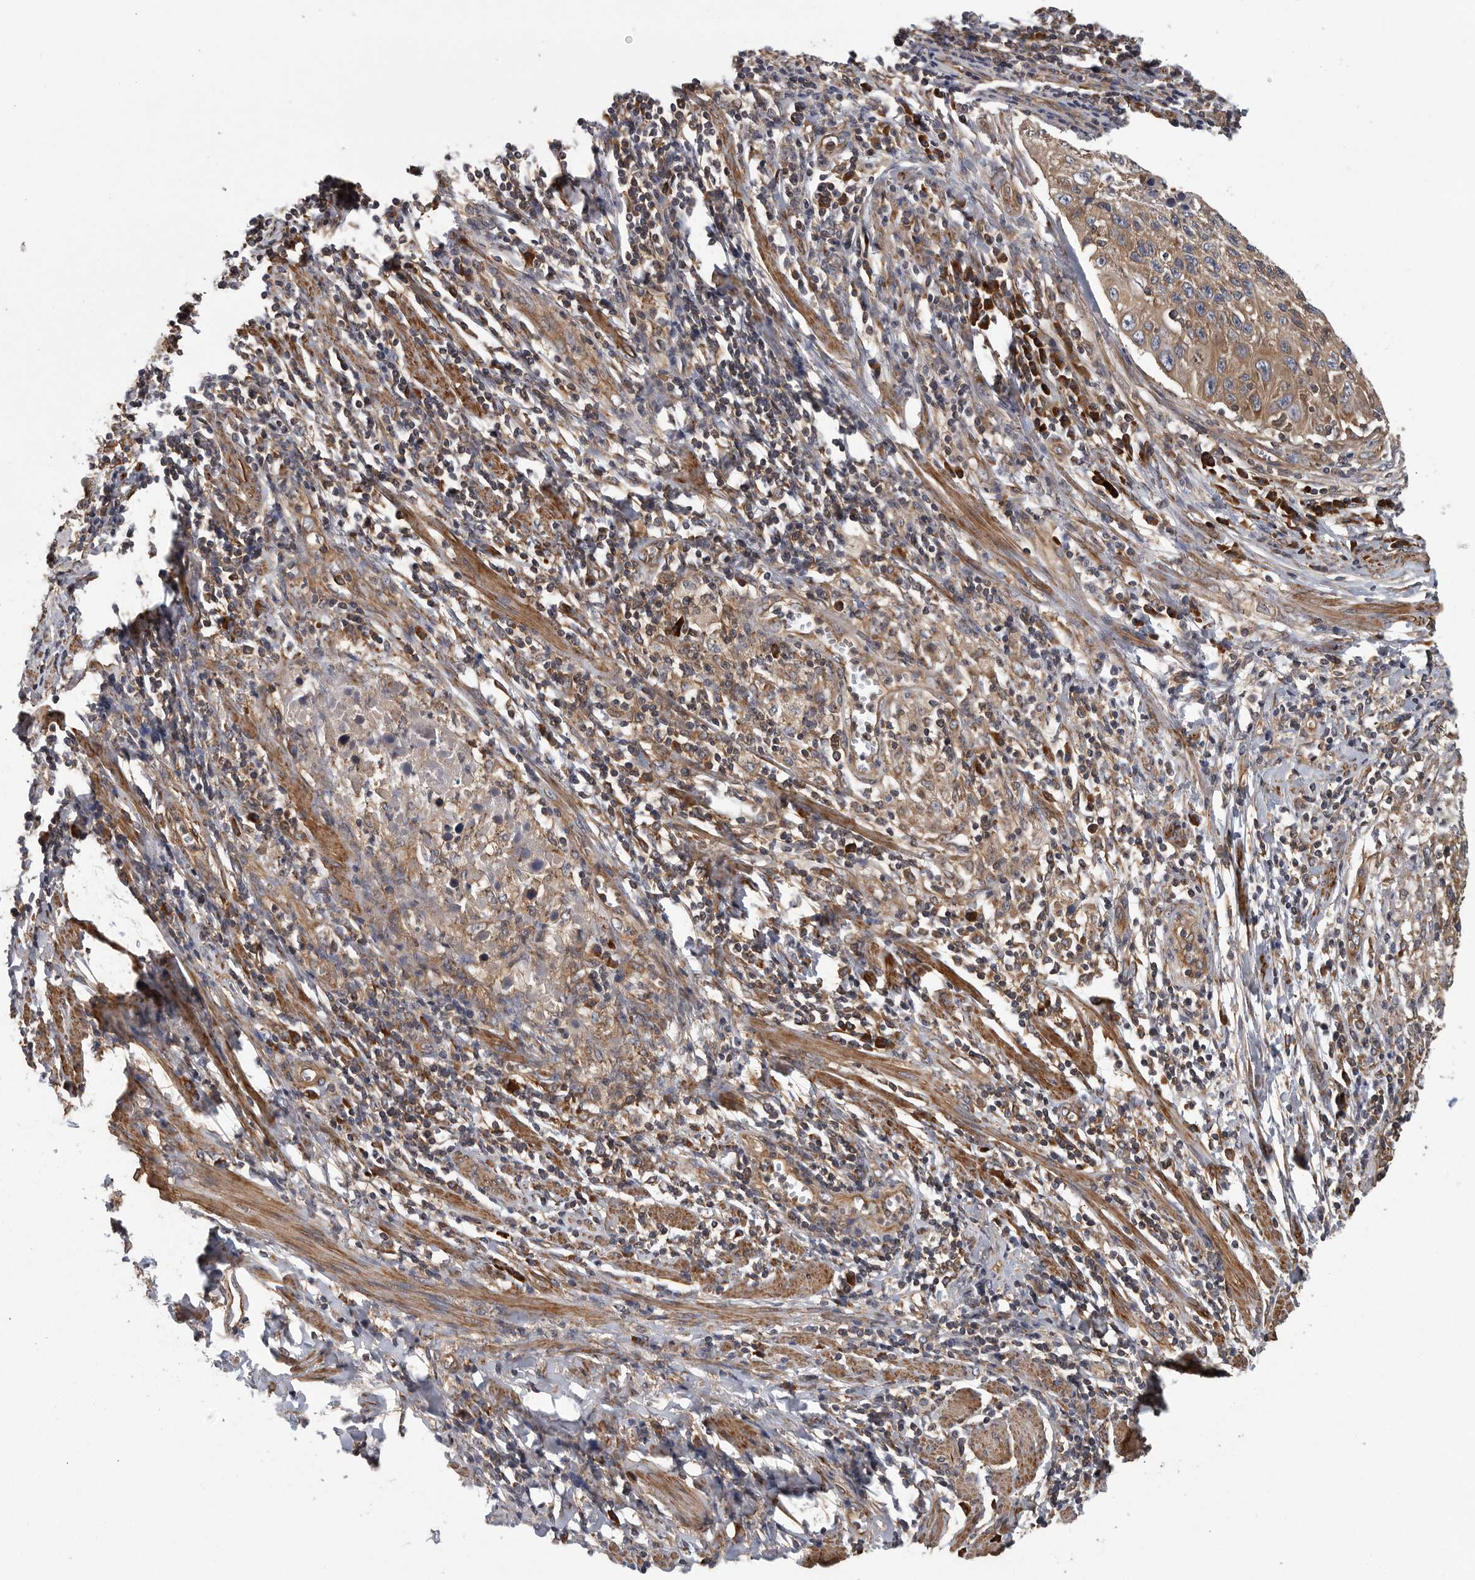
{"staining": {"intensity": "weak", "quantity": ">75%", "location": "cytoplasmic/membranous"}, "tissue": "cervical cancer", "cell_type": "Tumor cells", "image_type": "cancer", "snomed": [{"axis": "morphology", "description": "Squamous cell carcinoma, NOS"}, {"axis": "topography", "description": "Cervix"}], "caption": "Tumor cells reveal low levels of weak cytoplasmic/membranous staining in approximately >75% of cells in cervical squamous cell carcinoma.", "gene": "OXR1", "patient": {"sex": "female", "age": 53}}